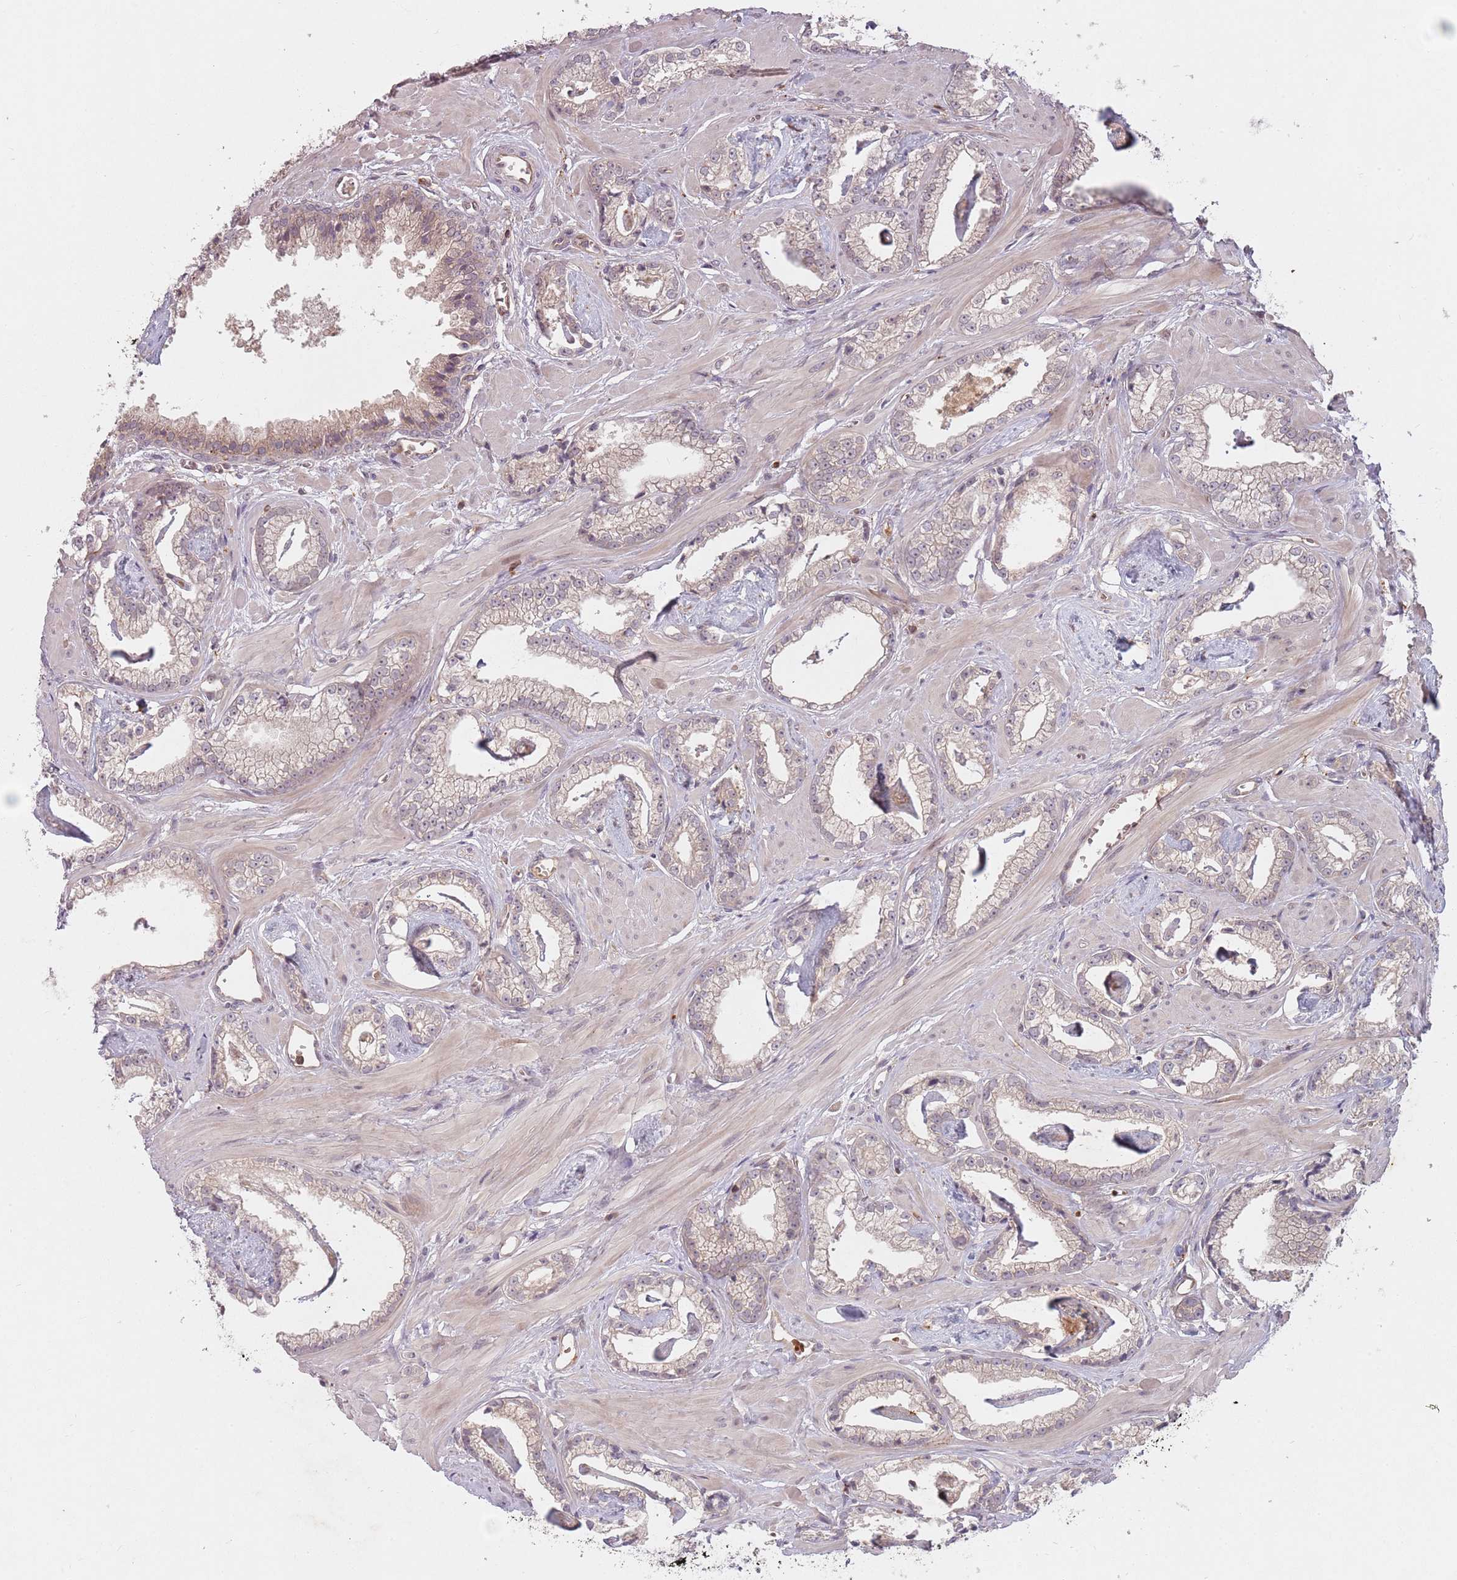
{"staining": {"intensity": "negative", "quantity": "none", "location": "none"}, "tissue": "prostate cancer", "cell_type": "Tumor cells", "image_type": "cancer", "snomed": [{"axis": "morphology", "description": "Adenocarcinoma, Low grade"}, {"axis": "topography", "description": "Prostate"}], "caption": "Prostate cancer stained for a protein using IHC reveals no positivity tumor cells.", "gene": "GPR180", "patient": {"sex": "male", "age": 60}}